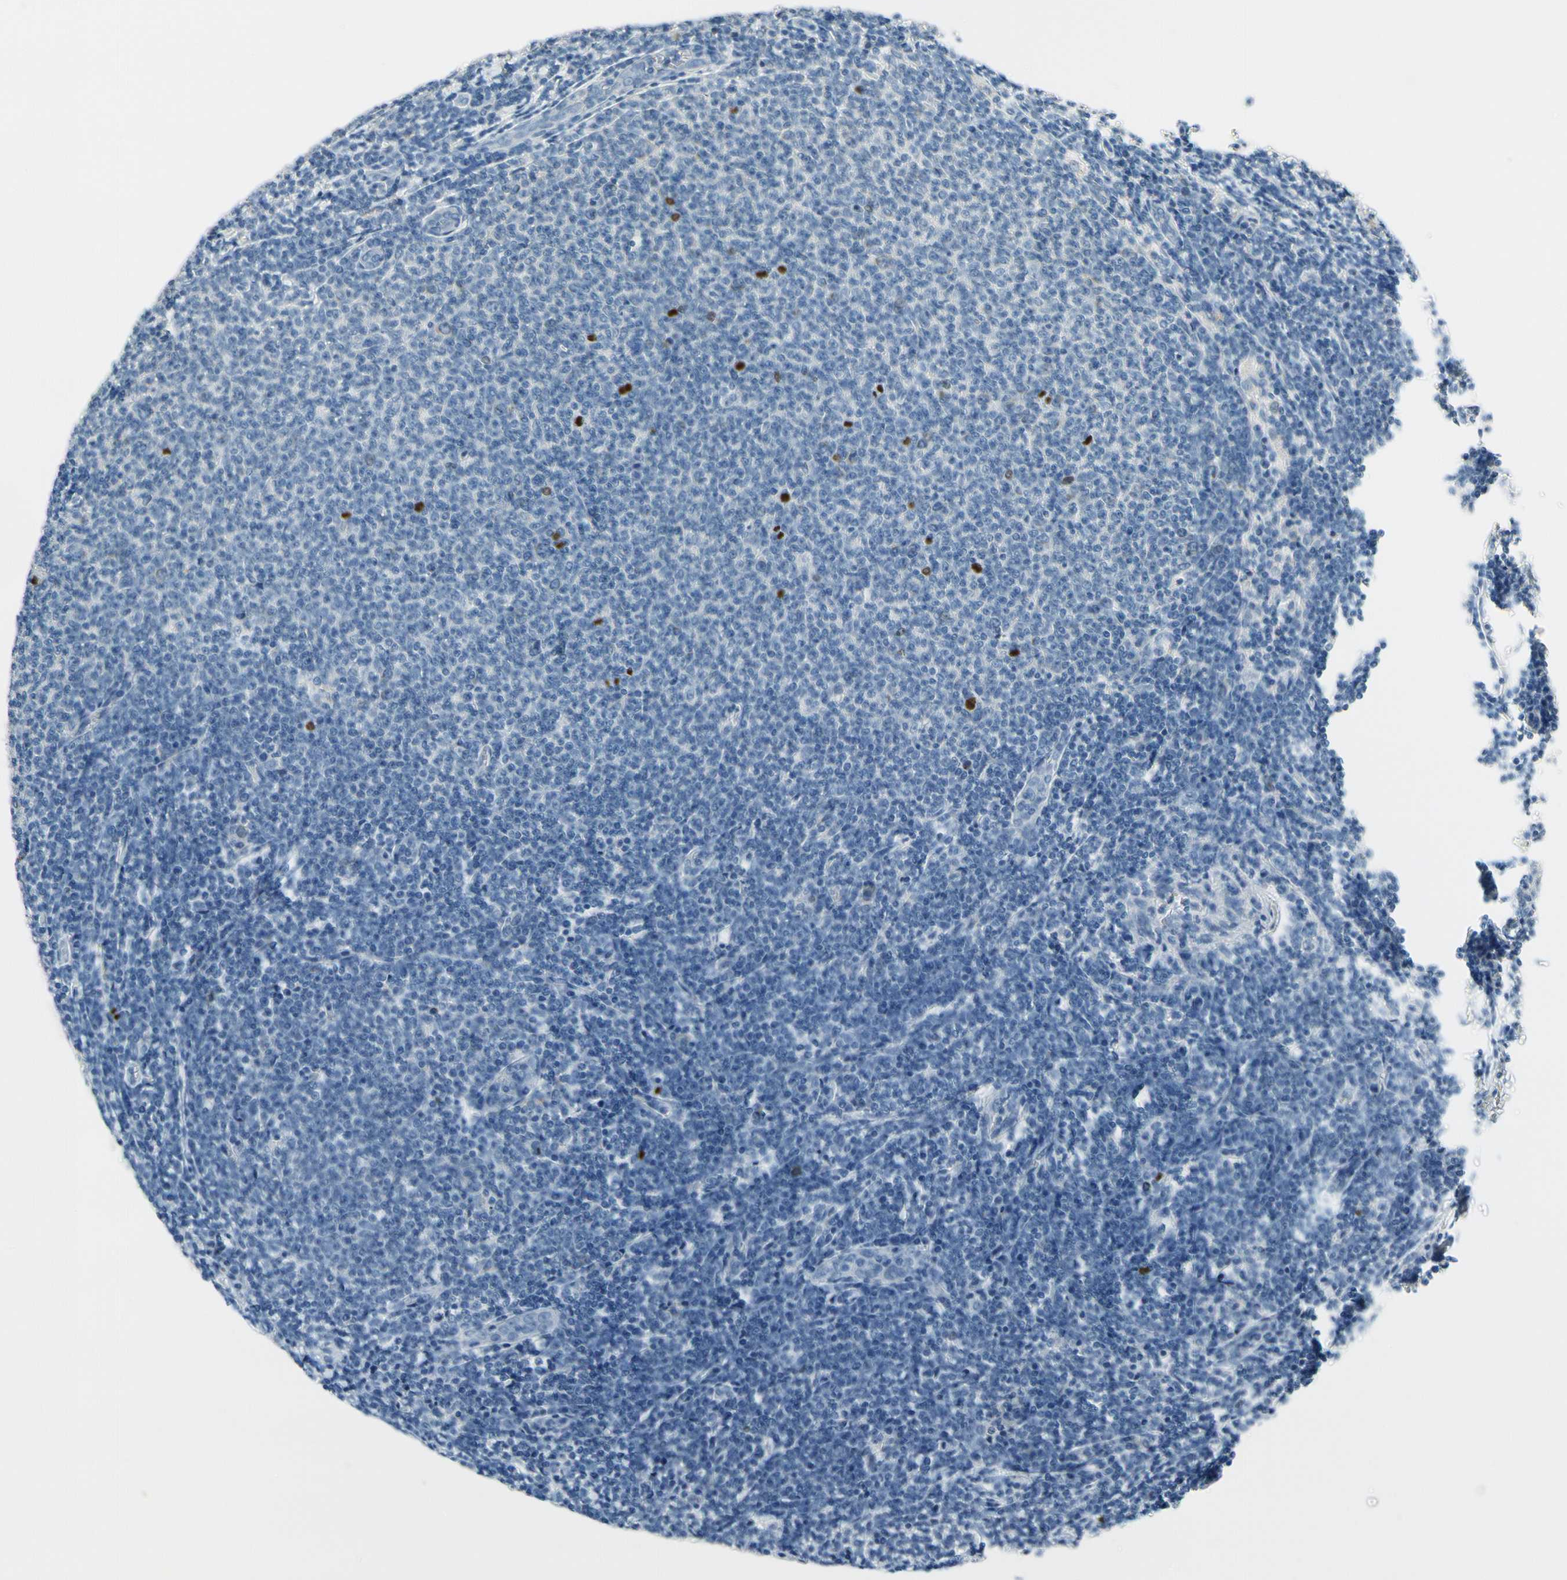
{"staining": {"intensity": "negative", "quantity": "none", "location": "none"}, "tissue": "lymphoma", "cell_type": "Tumor cells", "image_type": "cancer", "snomed": [{"axis": "morphology", "description": "Malignant lymphoma, non-Hodgkin's type, Low grade"}, {"axis": "topography", "description": "Lymph node"}], "caption": "Immunohistochemistry of low-grade malignant lymphoma, non-Hodgkin's type exhibits no expression in tumor cells.", "gene": "CKAP2", "patient": {"sex": "male", "age": 66}}